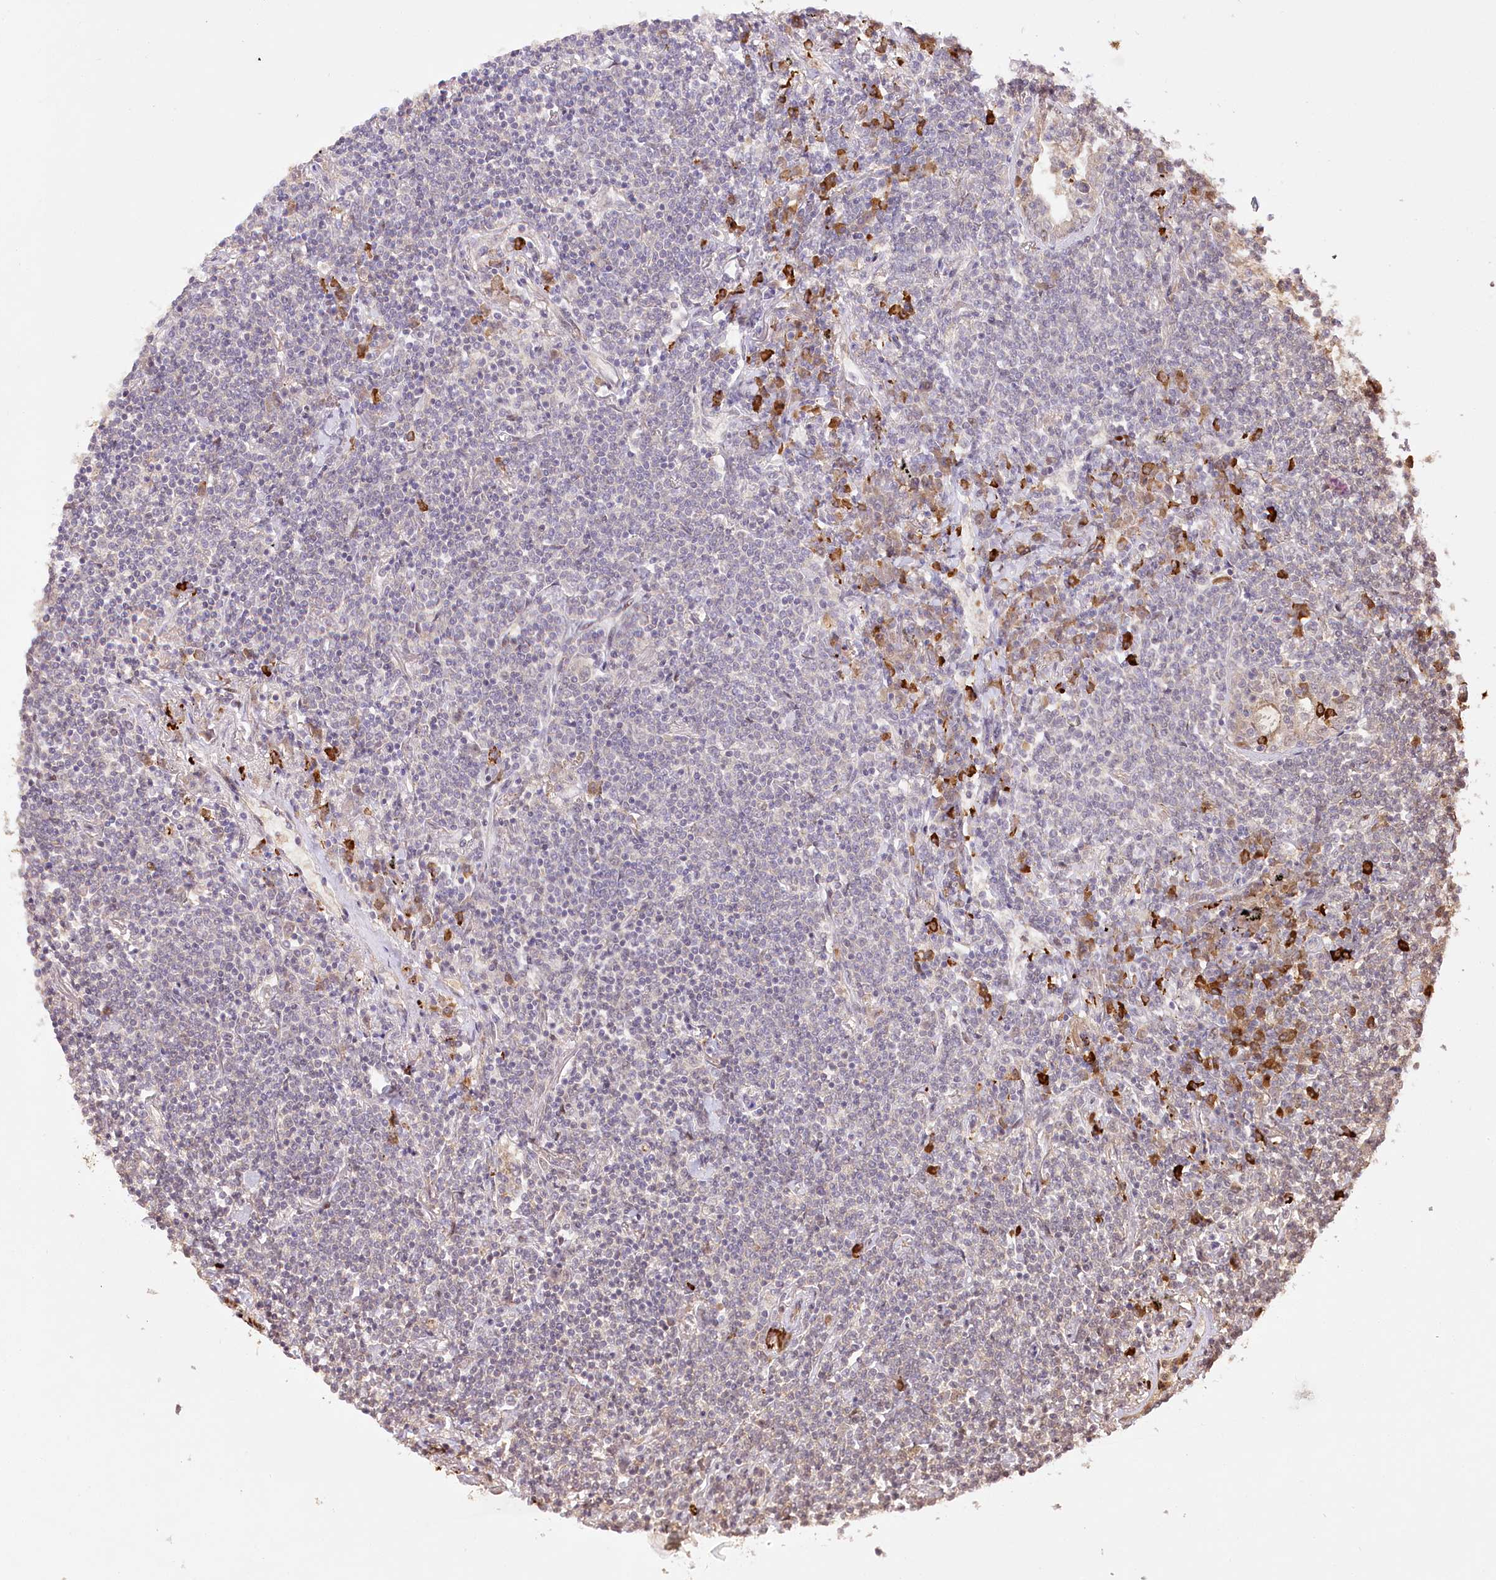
{"staining": {"intensity": "negative", "quantity": "none", "location": "none"}, "tissue": "lymphoma", "cell_type": "Tumor cells", "image_type": "cancer", "snomed": [{"axis": "morphology", "description": "Malignant lymphoma, non-Hodgkin's type, Low grade"}, {"axis": "topography", "description": "Lung"}], "caption": "Image shows no significant protein positivity in tumor cells of malignant lymphoma, non-Hodgkin's type (low-grade).", "gene": "PYROXD1", "patient": {"sex": "female", "age": 71}}